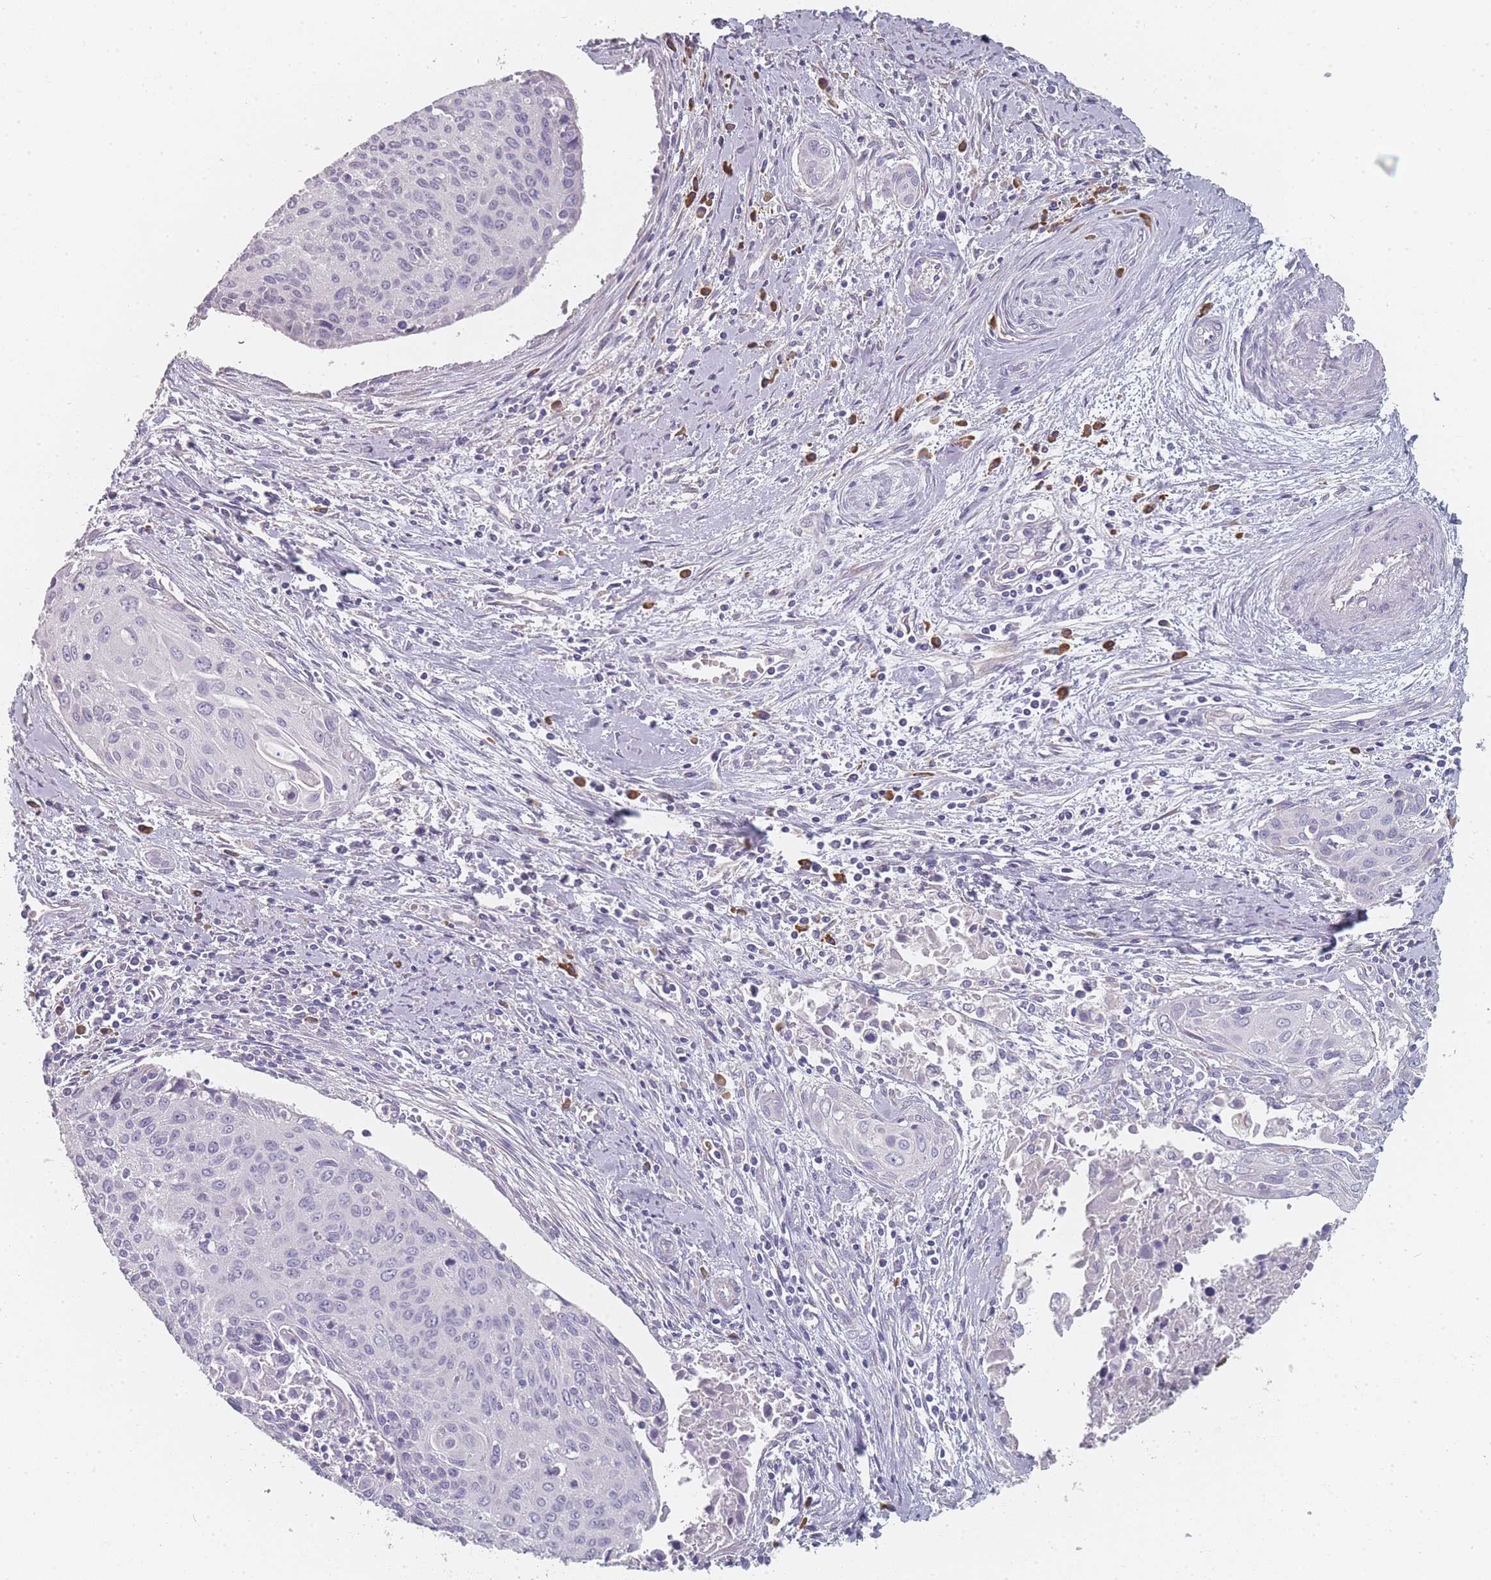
{"staining": {"intensity": "negative", "quantity": "none", "location": "none"}, "tissue": "cervical cancer", "cell_type": "Tumor cells", "image_type": "cancer", "snomed": [{"axis": "morphology", "description": "Squamous cell carcinoma, NOS"}, {"axis": "topography", "description": "Cervix"}], "caption": "The image displays no significant positivity in tumor cells of cervical squamous cell carcinoma.", "gene": "SLC35E4", "patient": {"sex": "female", "age": 55}}